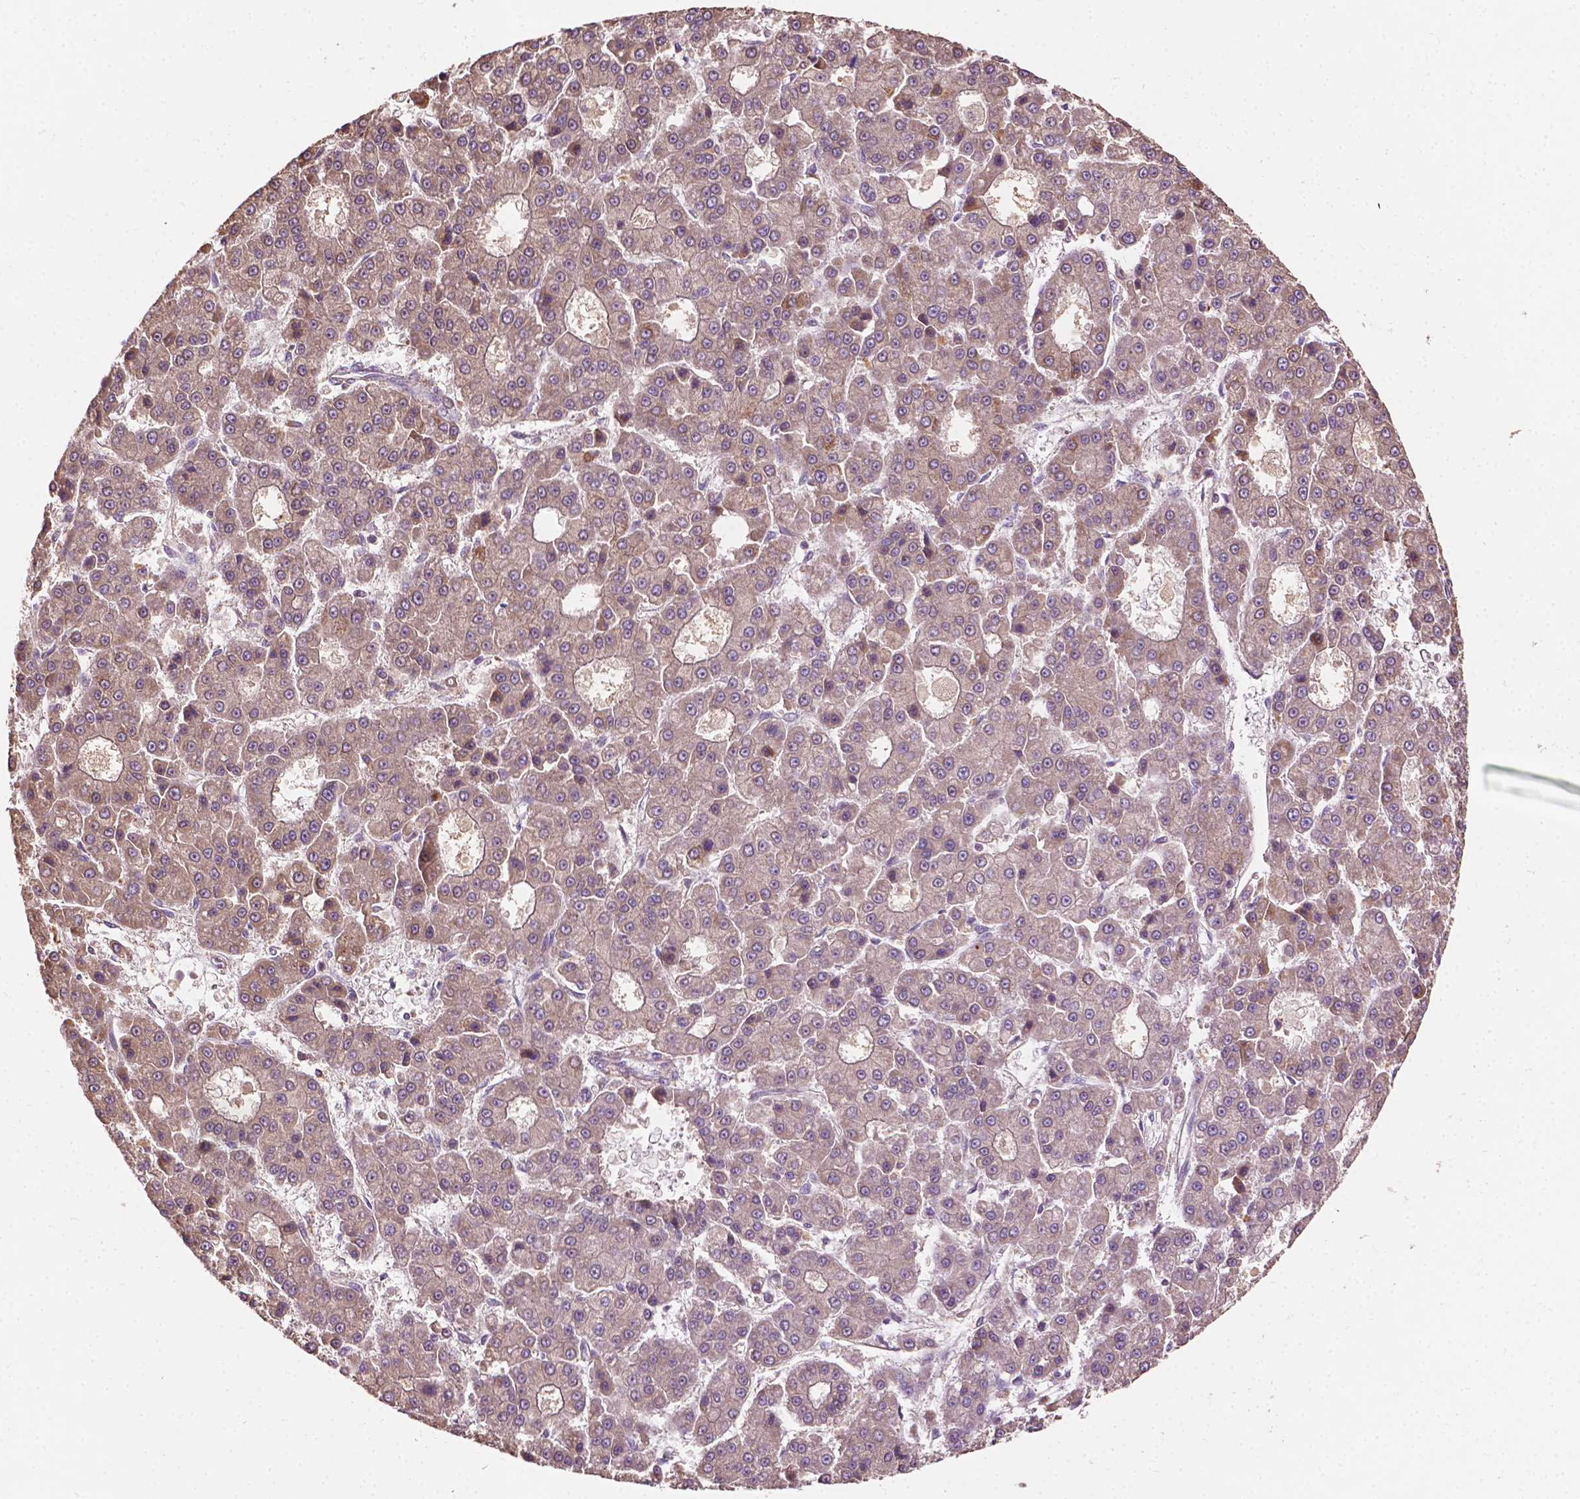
{"staining": {"intensity": "weak", "quantity": "25%-75%", "location": "cytoplasmic/membranous"}, "tissue": "liver cancer", "cell_type": "Tumor cells", "image_type": "cancer", "snomed": [{"axis": "morphology", "description": "Carcinoma, Hepatocellular, NOS"}, {"axis": "topography", "description": "Liver"}], "caption": "IHC of human liver cancer (hepatocellular carcinoma) exhibits low levels of weak cytoplasmic/membranous positivity in approximately 25%-75% of tumor cells. The protein is shown in brown color, while the nuclei are stained blue.", "gene": "LRR1", "patient": {"sex": "male", "age": 70}}